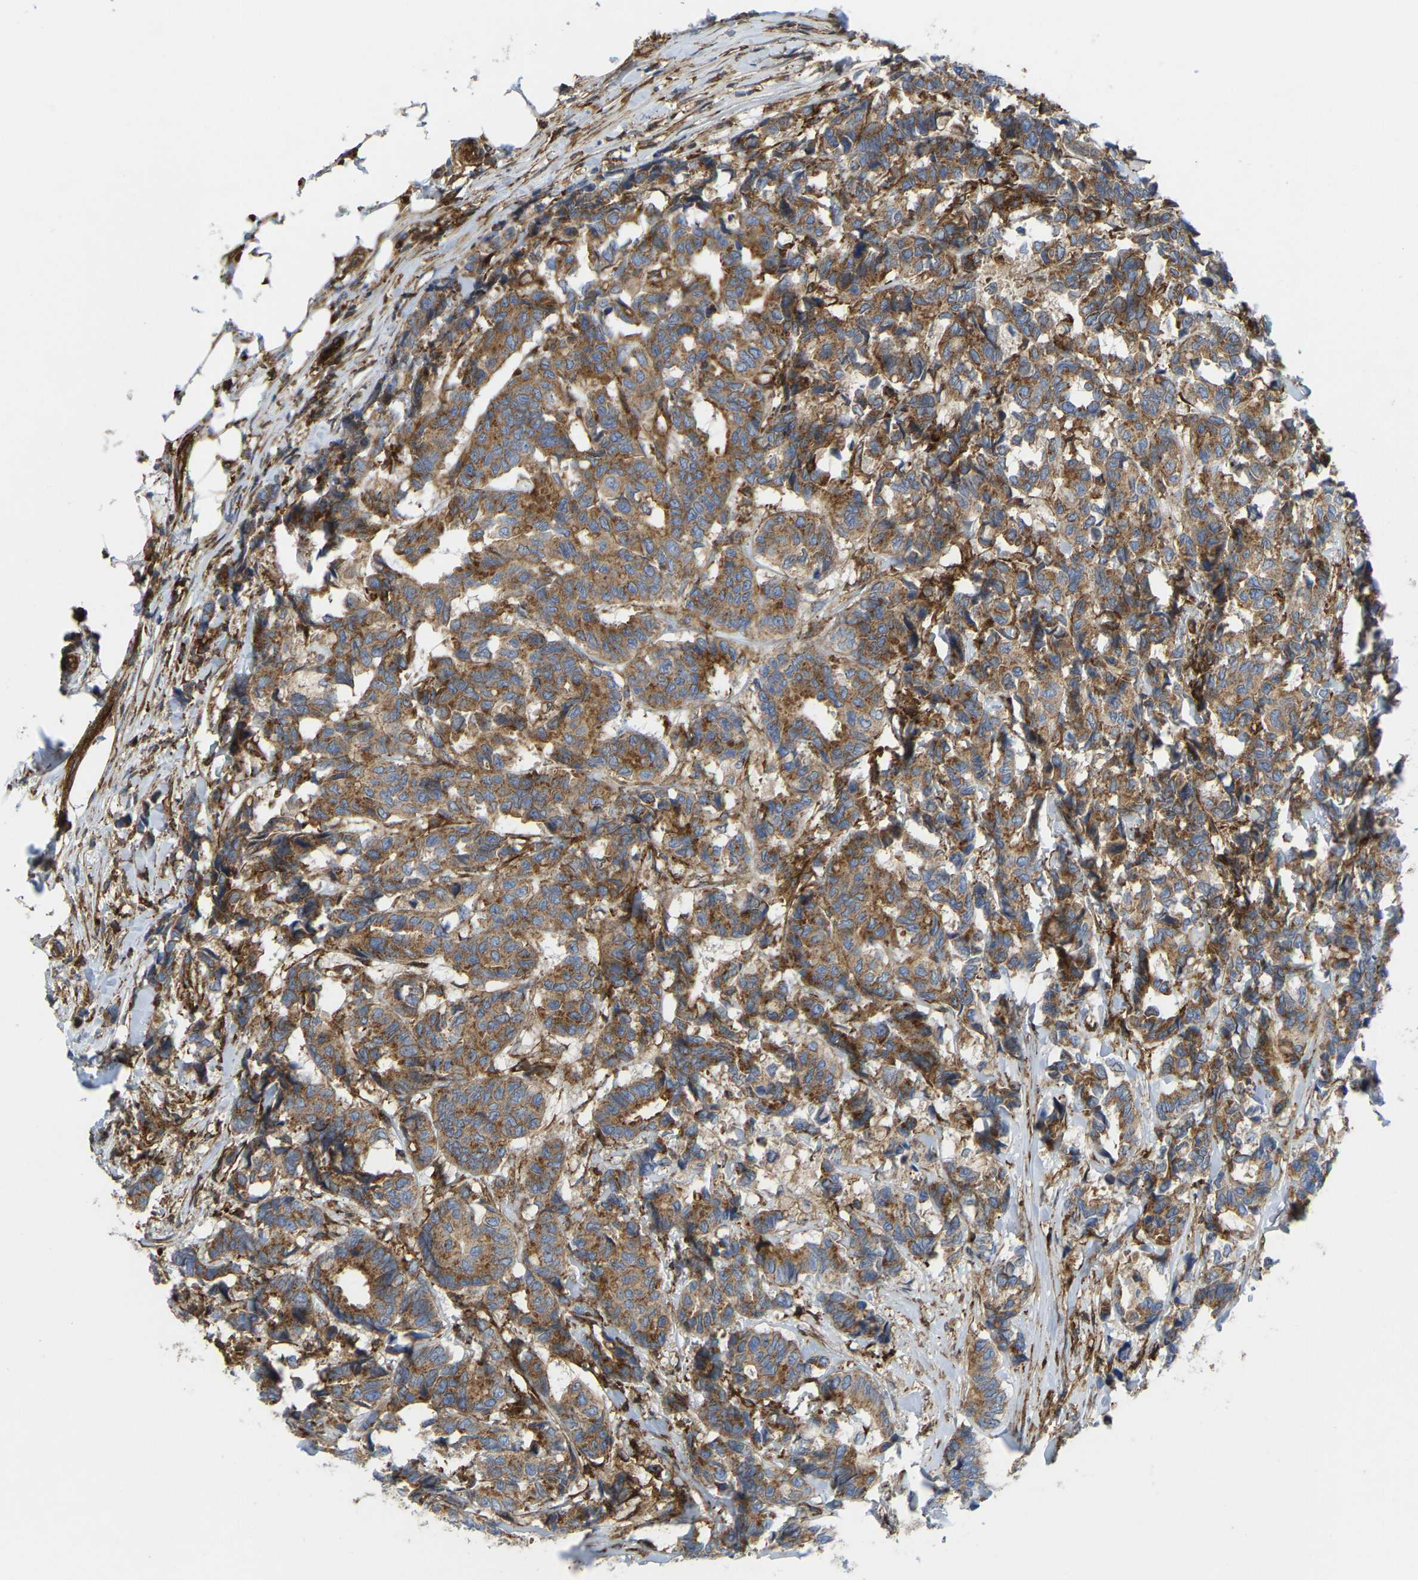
{"staining": {"intensity": "moderate", "quantity": ">75%", "location": "cytoplasmic/membranous"}, "tissue": "breast cancer", "cell_type": "Tumor cells", "image_type": "cancer", "snomed": [{"axis": "morphology", "description": "Duct carcinoma"}, {"axis": "topography", "description": "Breast"}], "caption": "Breast intraductal carcinoma tissue shows moderate cytoplasmic/membranous expression in approximately >75% of tumor cells Ihc stains the protein of interest in brown and the nuclei are stained blue.", "gene": "PICALM", "patient": {"sex": "female", "age": 87}}